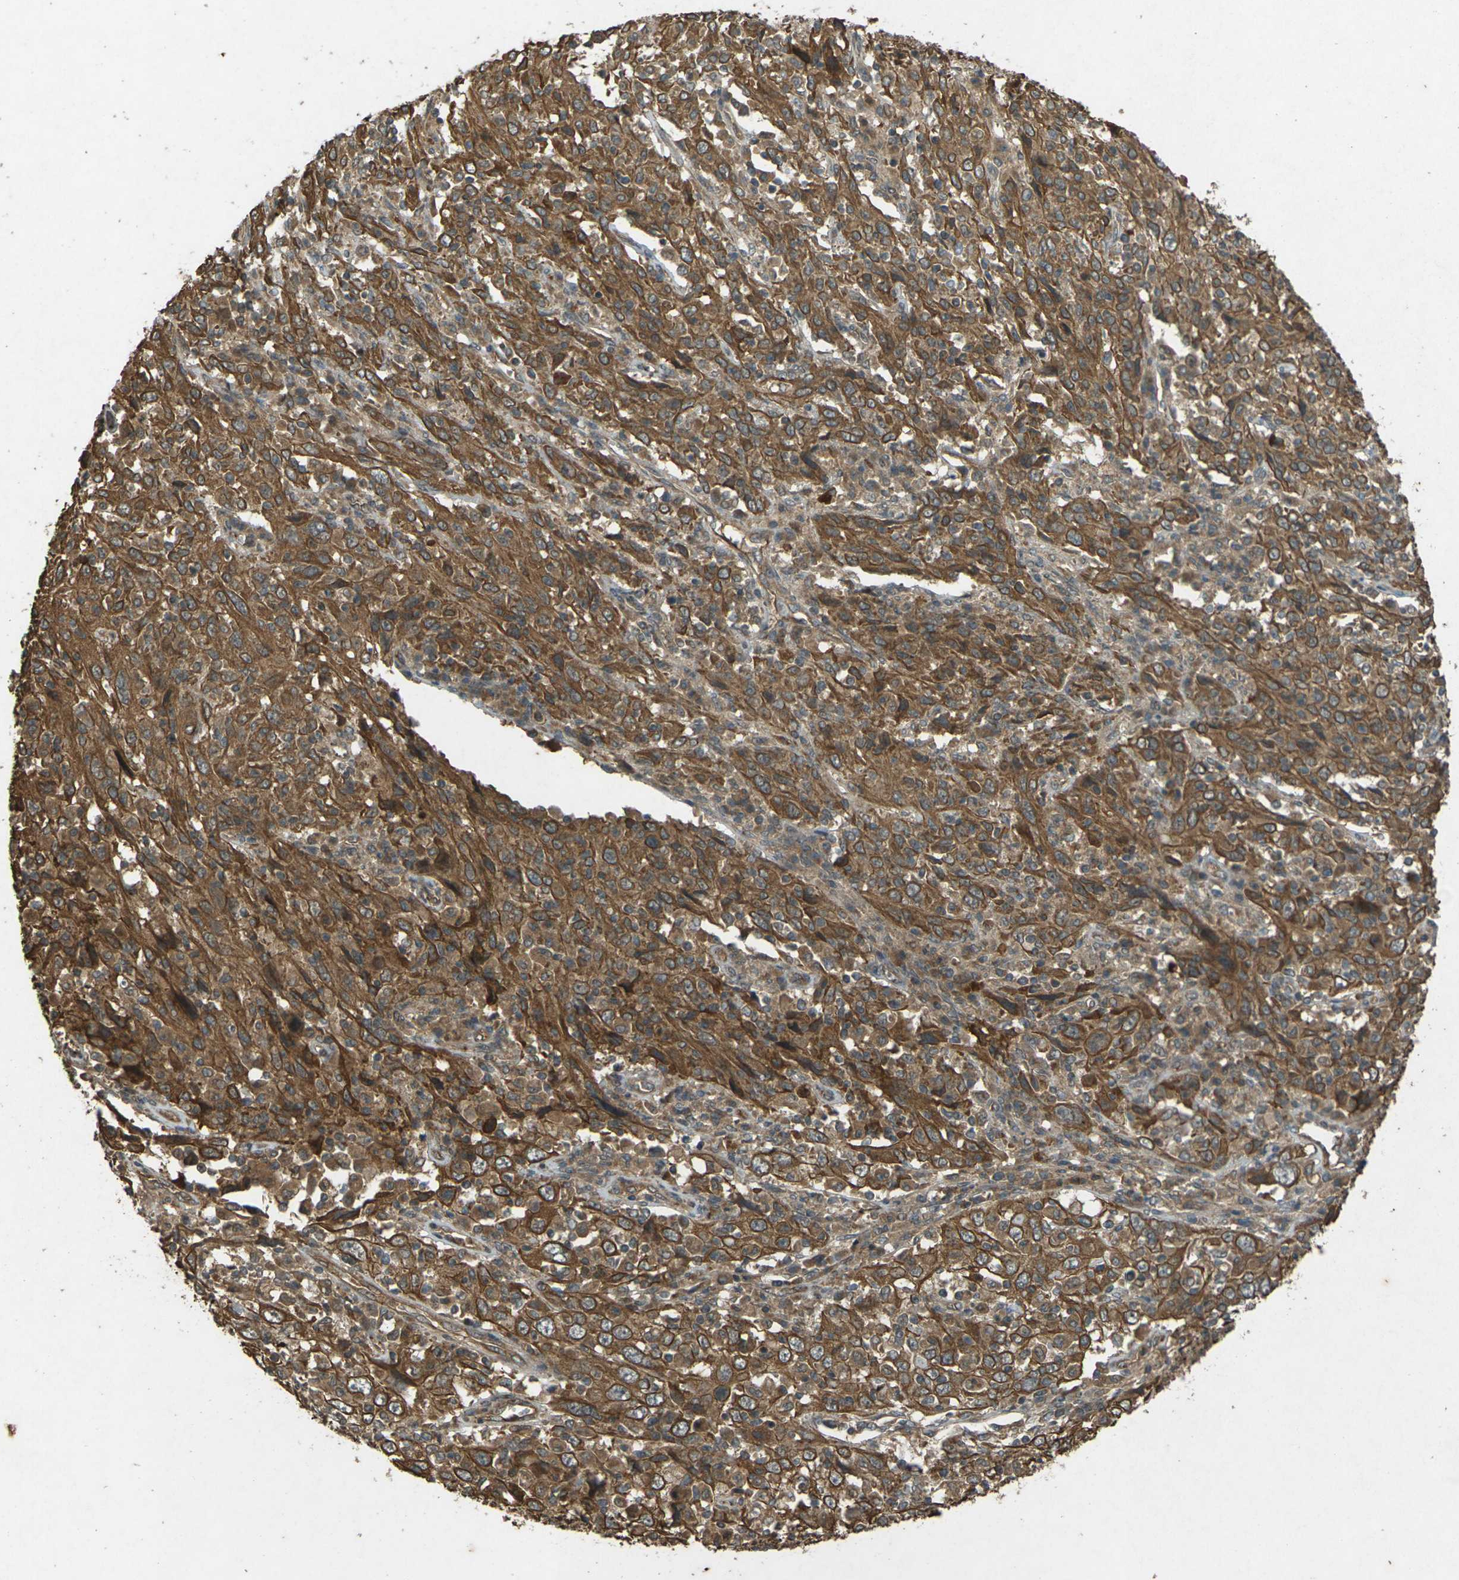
{"staining": {"intensity": "moderate", "quantity": ">75%", "location": "cytoplasmic/membranous"}, "tissue": "cervical cancer", "cell_type": "Tumor cells", "image_type": "cancer", "snomed": [{"axis": "morphology", "description": "Squamous cell carcinoma, NOS"}, {"axis": "topography", "description": "Cervix"}], "caption": "Immunohistochemistry of cervical cancer demonstrates medium levels of moderate cytoplasmic/membranous positivity in approximately >75% of tumor cells.", "gene": "TAP1", "patient": {"sex": "female", "age": 46}}